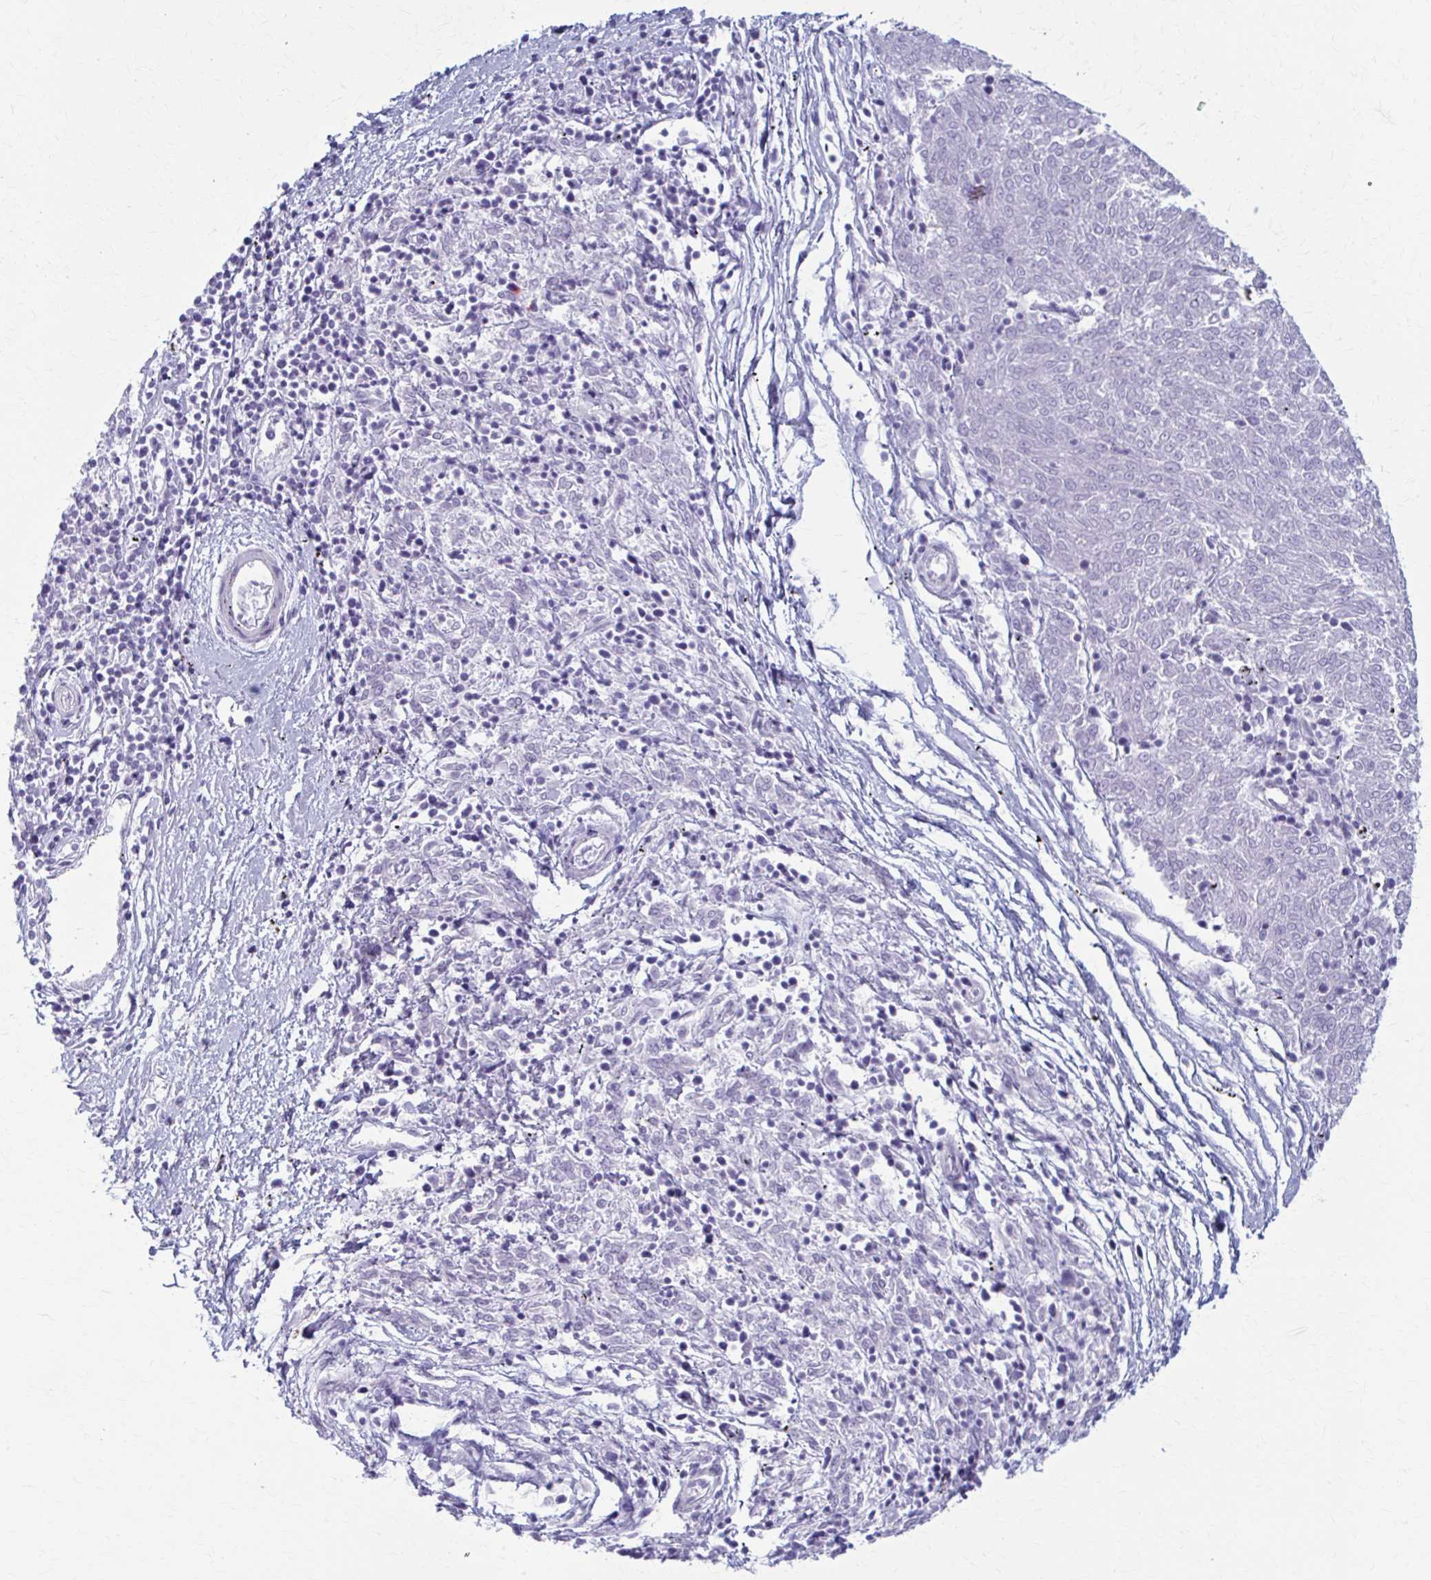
{"staining": {"intensity": "negative", "quantity": "none", "location": "none"}, "tissue": "melanoma", "cell_type": "Tumor cells", "image_type": "cancer", "snomed": [{"axis": "morphology", "description": "Malignant melanoma, NOS"}, {"axis": "topography", "description": "Skin"}], "caption": "High power microscopy image of an IHC image of malignant melanoma, revealing no significant positivity in tumor cells.", "gene": "PRKRA", "patient": {"sex": "female", "age": 72}}